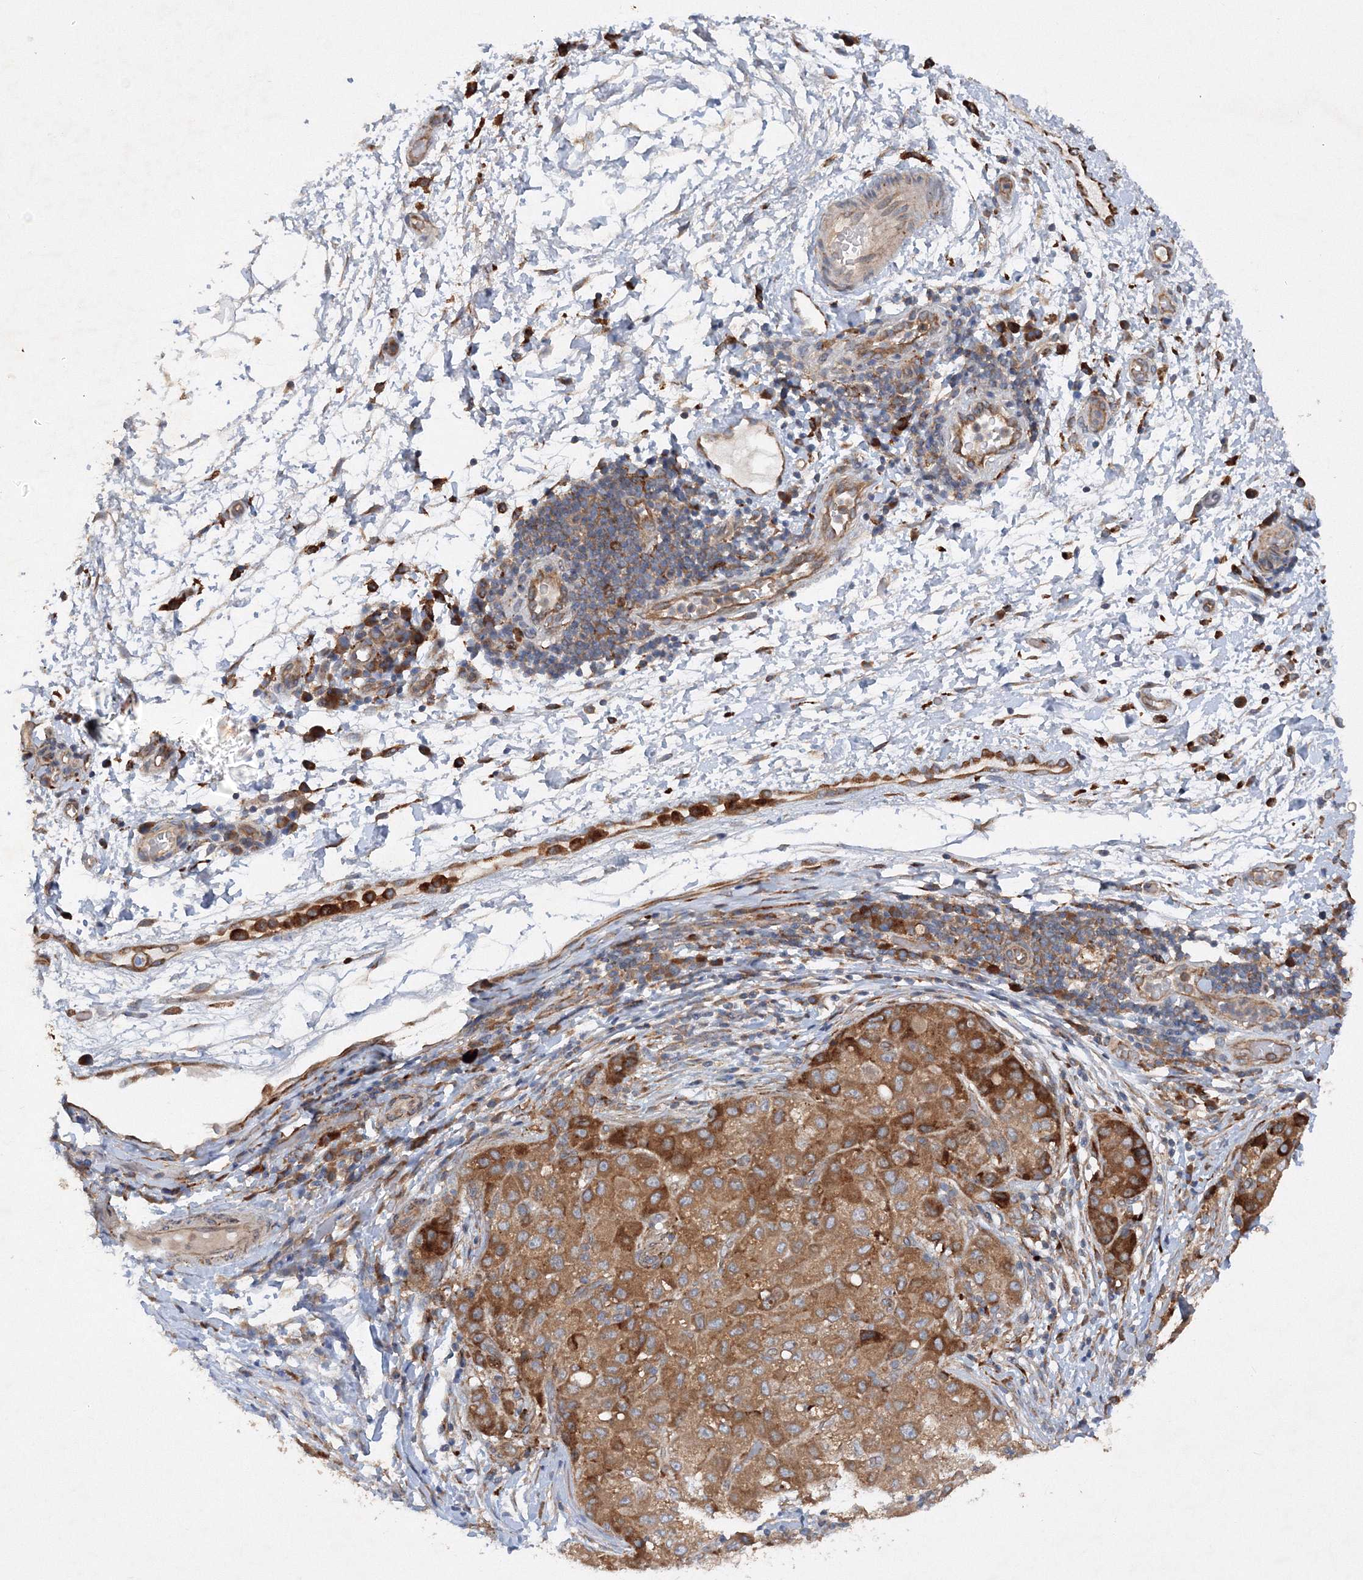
{"staining": {"intensity": "moderate", "quantity": ">75%", "location": "cytoplasmic/membranous"}, "tissue": "liver cancer", "cell_type": "Tumor cells", "image_type": "cancer", "snomed": [{"axis": "morphology", "description": "Carcinoma, Hepatocellular, NOS"}, {"axis": "topography", "description": "Liver"}], "caption": "A medium amount of moderate cytoplasmic/membranous positivity is seen in about >75% of tumor cells in liver cancer tissue.", "gene": "SLC36A1", "patient": {"sex": "male", "age": 80}}